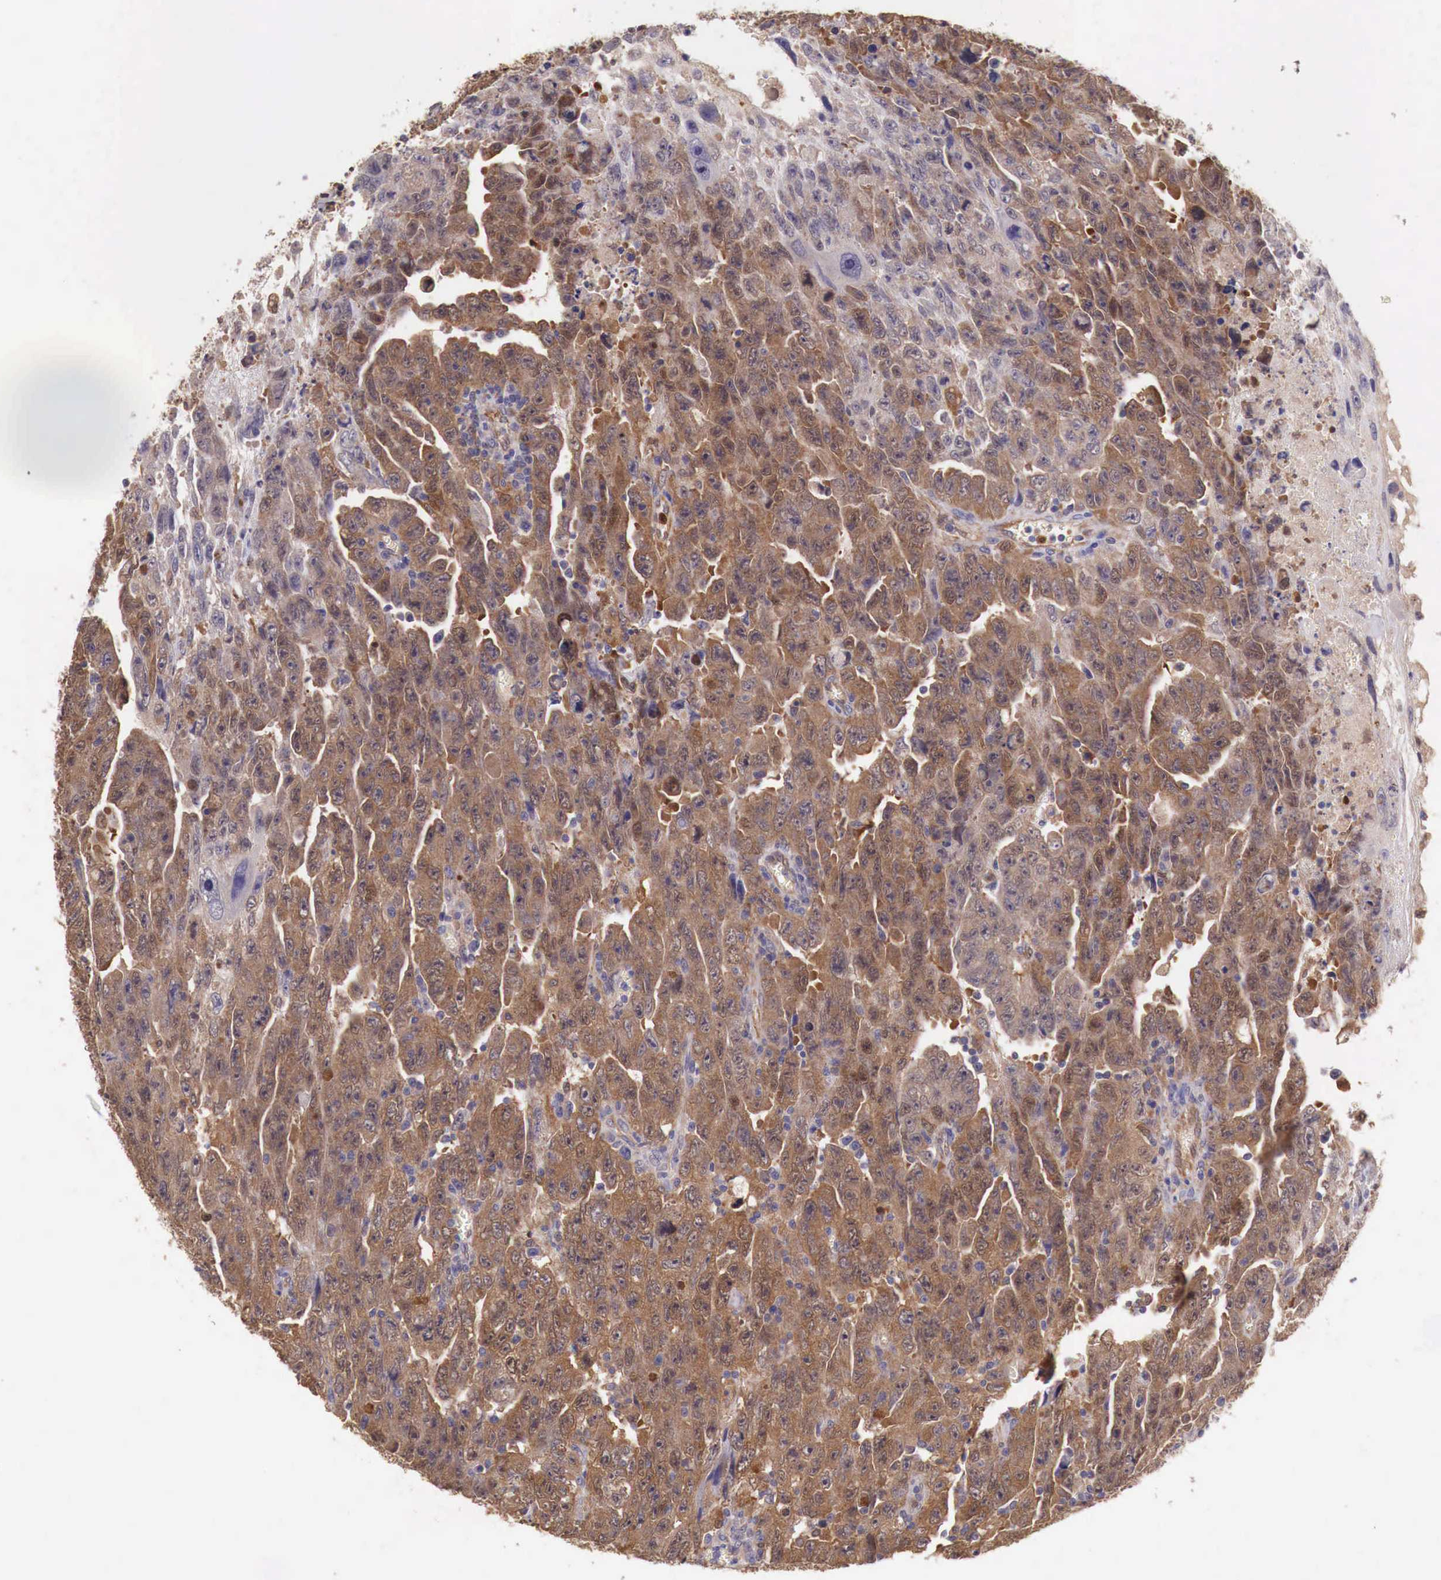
{"staining": {"intensity": "moderate", "quantity": ">75%", "location": "cytoplasmic/membranous"}, "tissue": "testis cancer", "cell_type": "Tumor cells", "image_type": "cancer", "snomed": [{"axis": "morphology", "description": "Carcinoma, Embryonal, NOS"}, {"axis": "topography", "description": "Testis"}], "caption": "Tumor cells exhibit medium levels of moderate cytoplasmic/membranous staining in approximately >75% of cells in testis embryonal carcinoma.", "gene": "GAB2", "patient": {"sex": "male", "age": 28}}